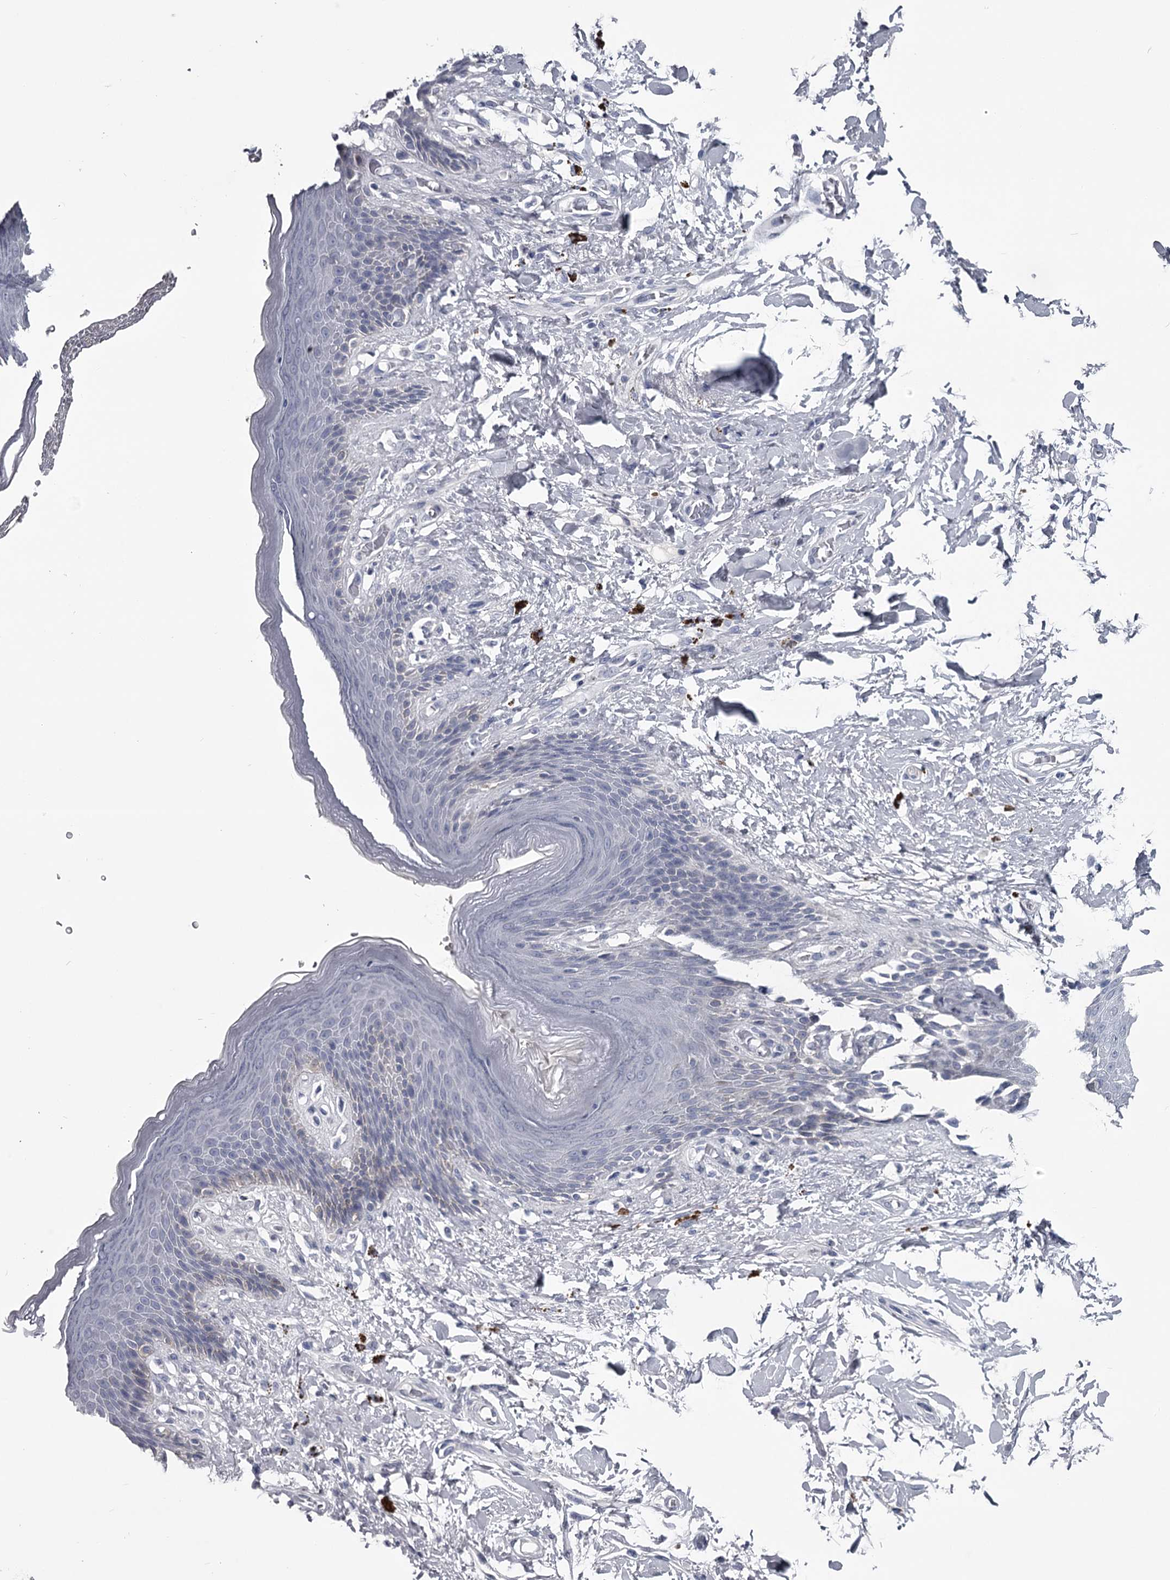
{"staining": {"intensity": "negative", "quantity": "none", "location": "none"}, "tissue": "skin", "cell_type": "Epidermal cells", "image_type": "normal", "snomed": [{"axis": "morphology", "description": "Normal tissue, NOS"}, {"axis": "topography", "description": "Anal"}], "caption": "High magnification brightfield microscopy of benign skin stained with DAB (3,3'-diaminobenzidine) (brown) and counterstained with hematoxylin (blue): epidermal cells show no significant expression.", "gene": "DAO", "patient": {"sex": "female", "age": 78}}